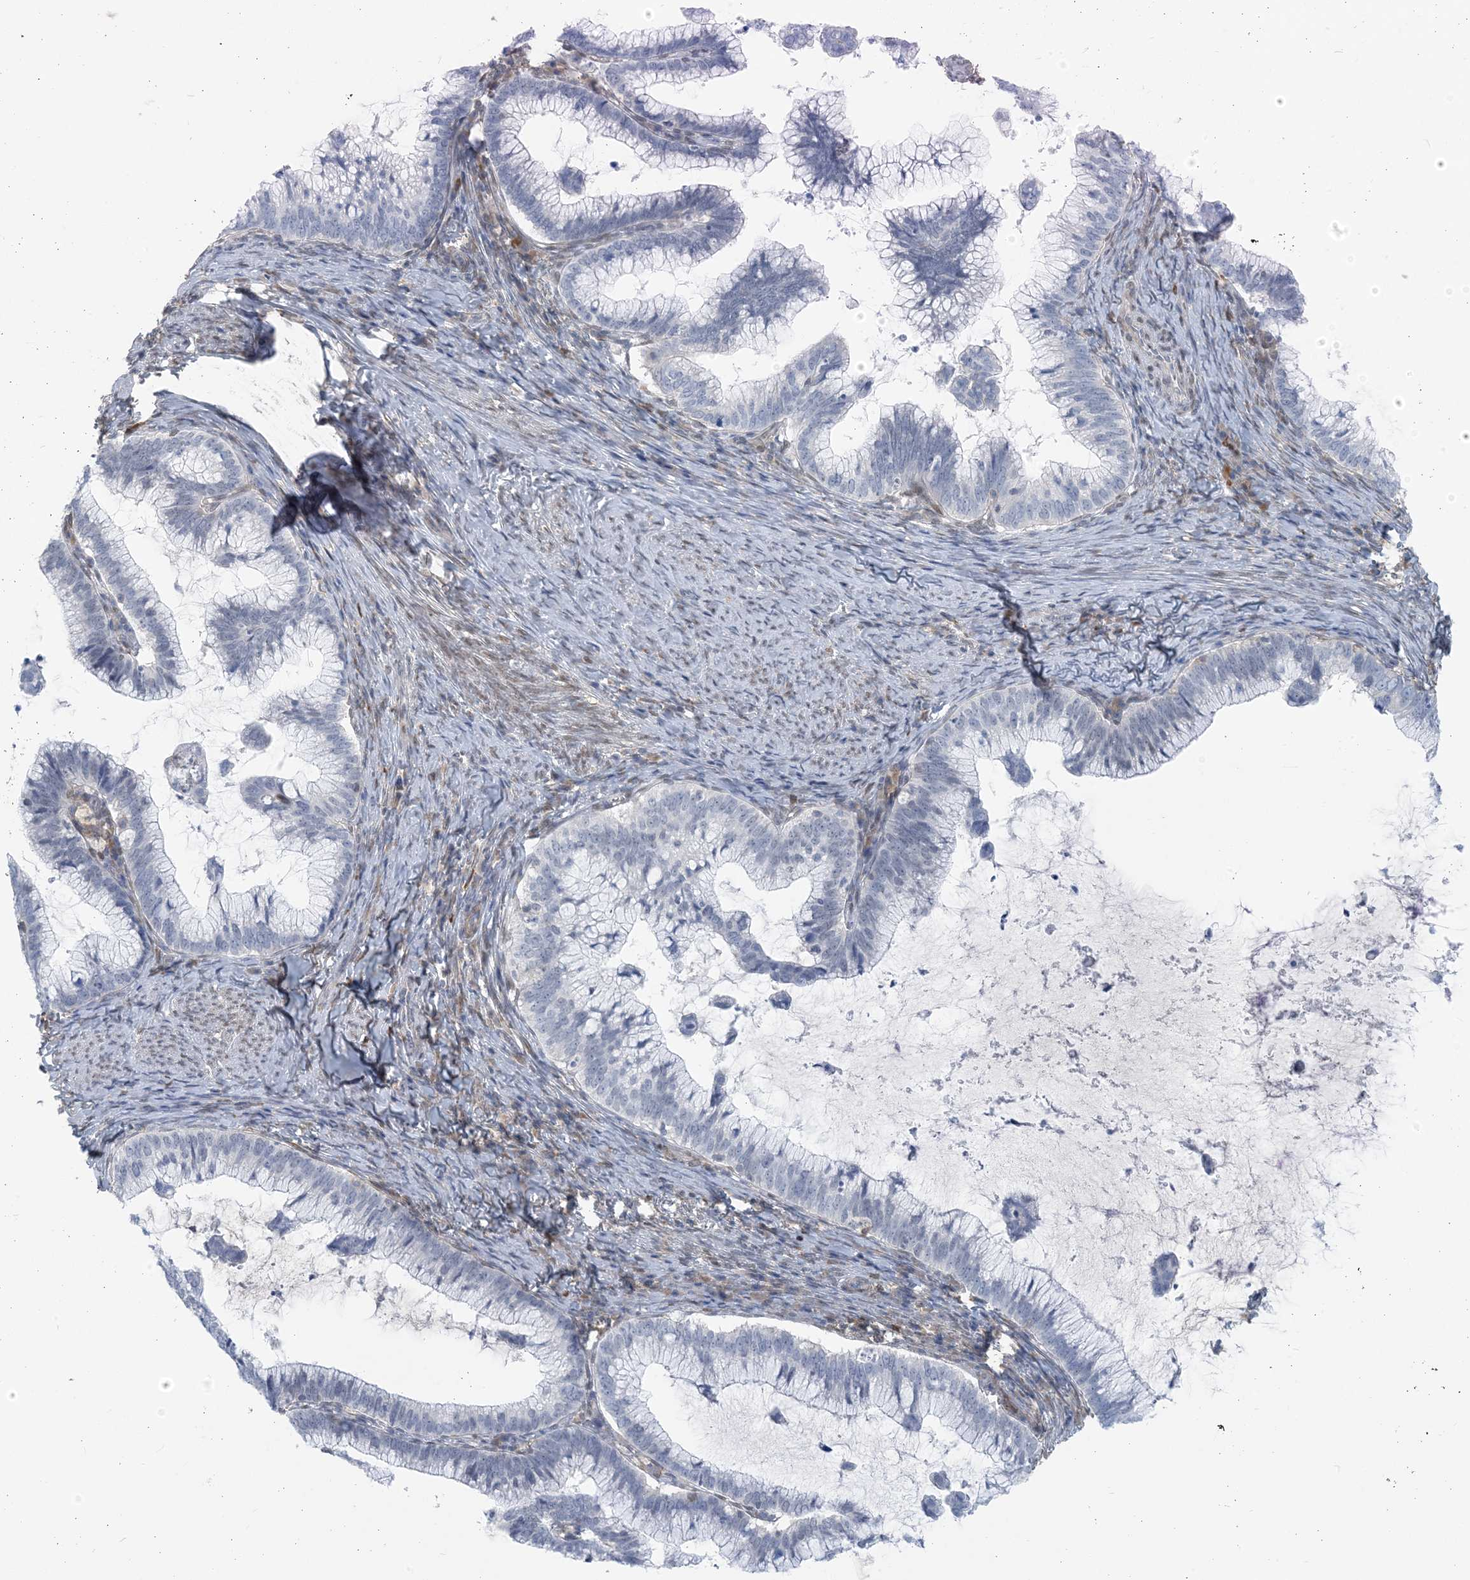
{"staining": {"intensity": "negative", "quantity": "none", "location": "none"}, "tissue": "cervical cancer", "cell_type": "Tumor cells", "image_type": "cancer", "snomed": [{"axis": "morphology", "description": "Adenocarcinoma, NOS"}, {"axis": "topography", "description": "Cervix"}], "caption": "This is a histopathology image of immunohistochemistry staining of cervical cancer (adenocarcinoma), which shows no staining in tumor cells. (DAB (3,3'-diaminobenzidine) immunohistochemistry (IHC), high magnification).", "gene": "ZC3H12A", "patient": {"sex": "female", "age": 36}}